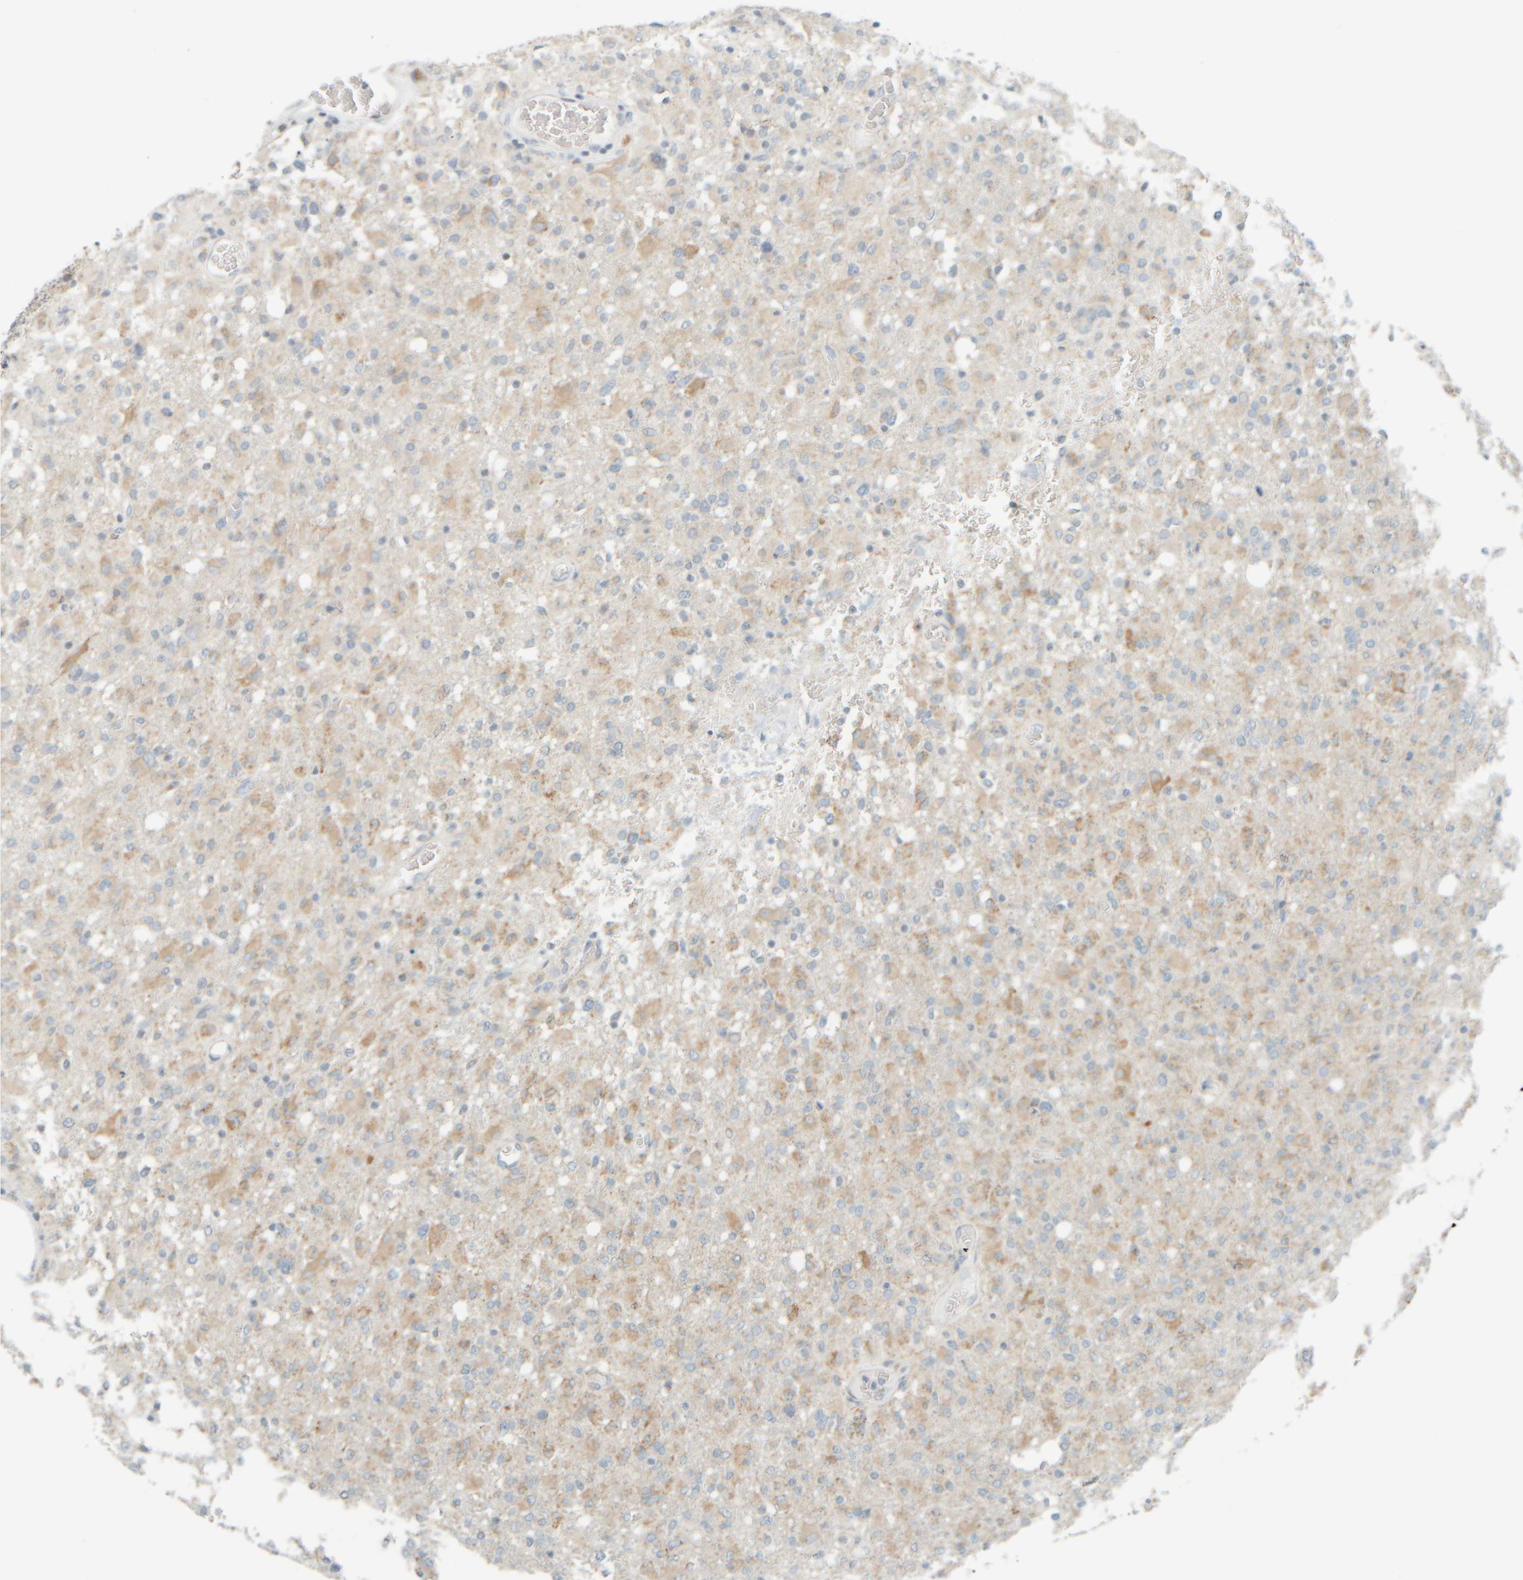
{"staining": {"intensity": "weak", "quantity": "25%-75%", "location": "cytoplasmic/membranous"}, "tissue": "glioma", "cell_type": "Tumor cells", "image_type": "cancer", "snomed": [{"axis": "morphology", "description": "Glioma, malignant, High grade"}, {"axis": "topography", "description": "Brain"}], "caption": "Malignant glioma (high-grade) was stained to show a protein in brown. There is low levels of weak cytoplasmic/membranous positivity in approximately 25%-75% of tumor cells.", "gene": "PTGES3L-AARSD1", "patient": {"sex": "female", "age": 57}}